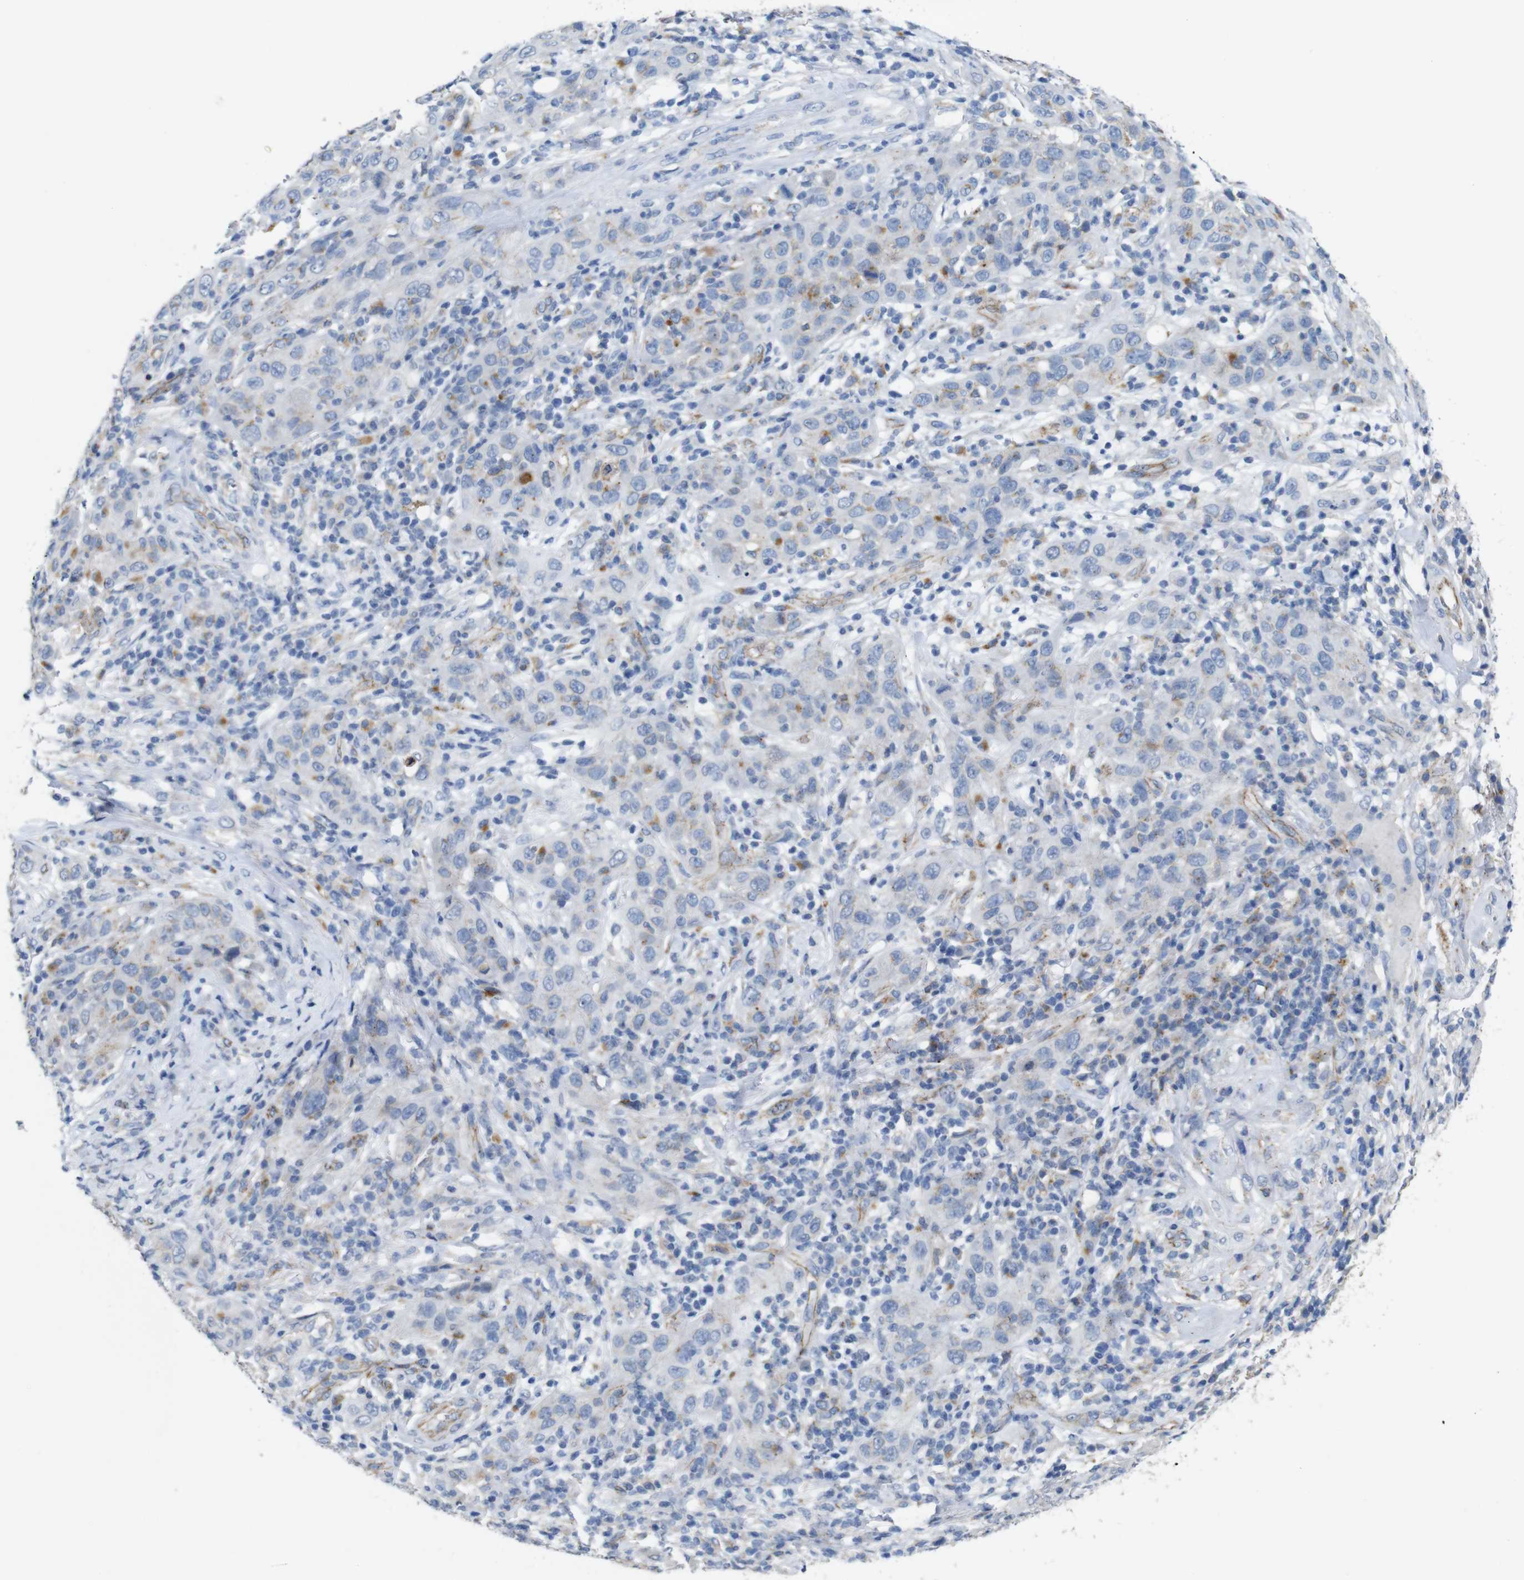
{"staining": {"intensity": "moderate", "quantity": "<25%", "location": "cytoplasmic/membranous"}, "tissue": "skin cancer", "cell_type": "Tumor cells", "image_type": "cancer", "snomed": [{"axis": "morphology", "description": "Squamous cell carcinoma, NOS"}, {"axis": "topography", "description": "Skin"}], "caption": "Moderate cytoplasmic/membranous protein expression is identified in approximately <25% of tumor cells in skin cancer (squamous cell carcinoma).", "gene": "NHLRC3", "patient": {"sex": "female", "age": 88}}